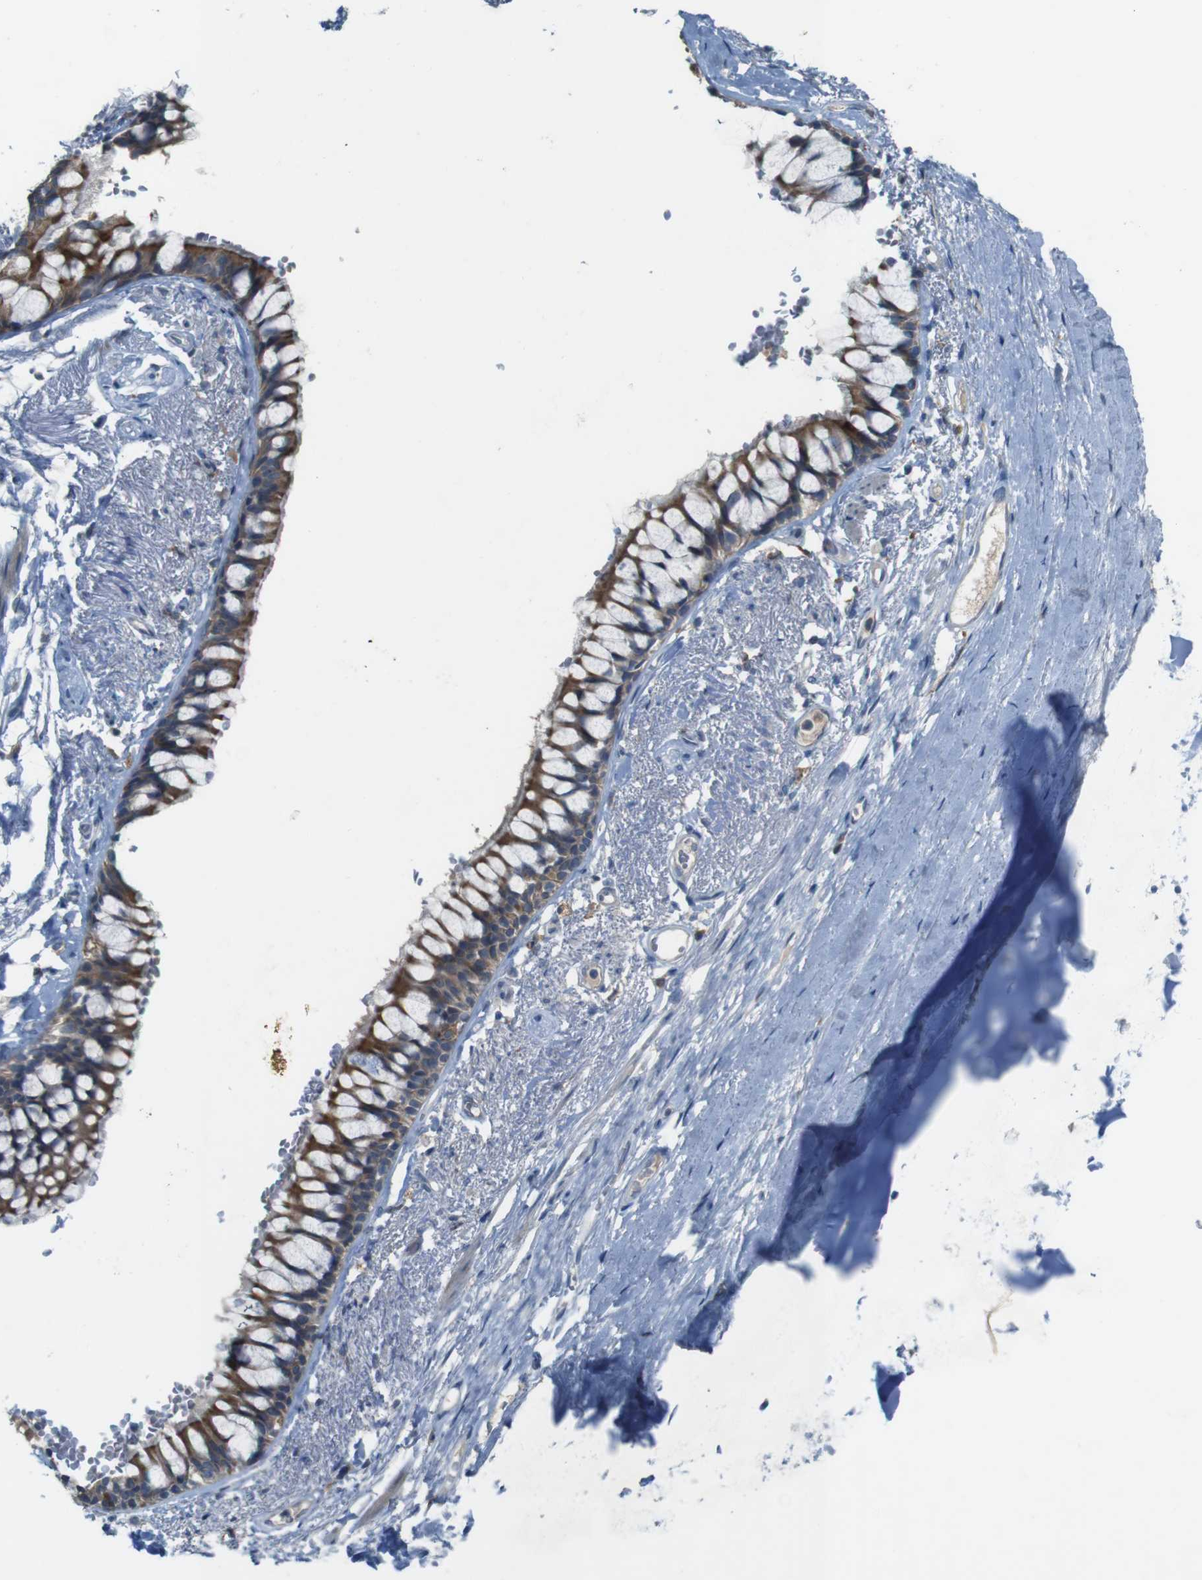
{"staining": {"intensity": "negative", "quantity": "none", "location": "none"}, "tissue": "adipose tissue", "cell_type": "Adipocytes", "image_type": "normal", "snomed": [{"axis": "morphology", "description": "Normal tissue, NOS"}, {"axis": "topography", "description": "Cartilage tissue"}, {"axis": "topography", "description": "Bronchus"}], "caption": "DAB (3,3'-diaminobenzidine) immunohistochemical staining of unremarkable human adipose tissue reveals no significant expression in adipocytes.", "gene": "MOGAT3", "patient": {"sex": "female", "age": 73}}